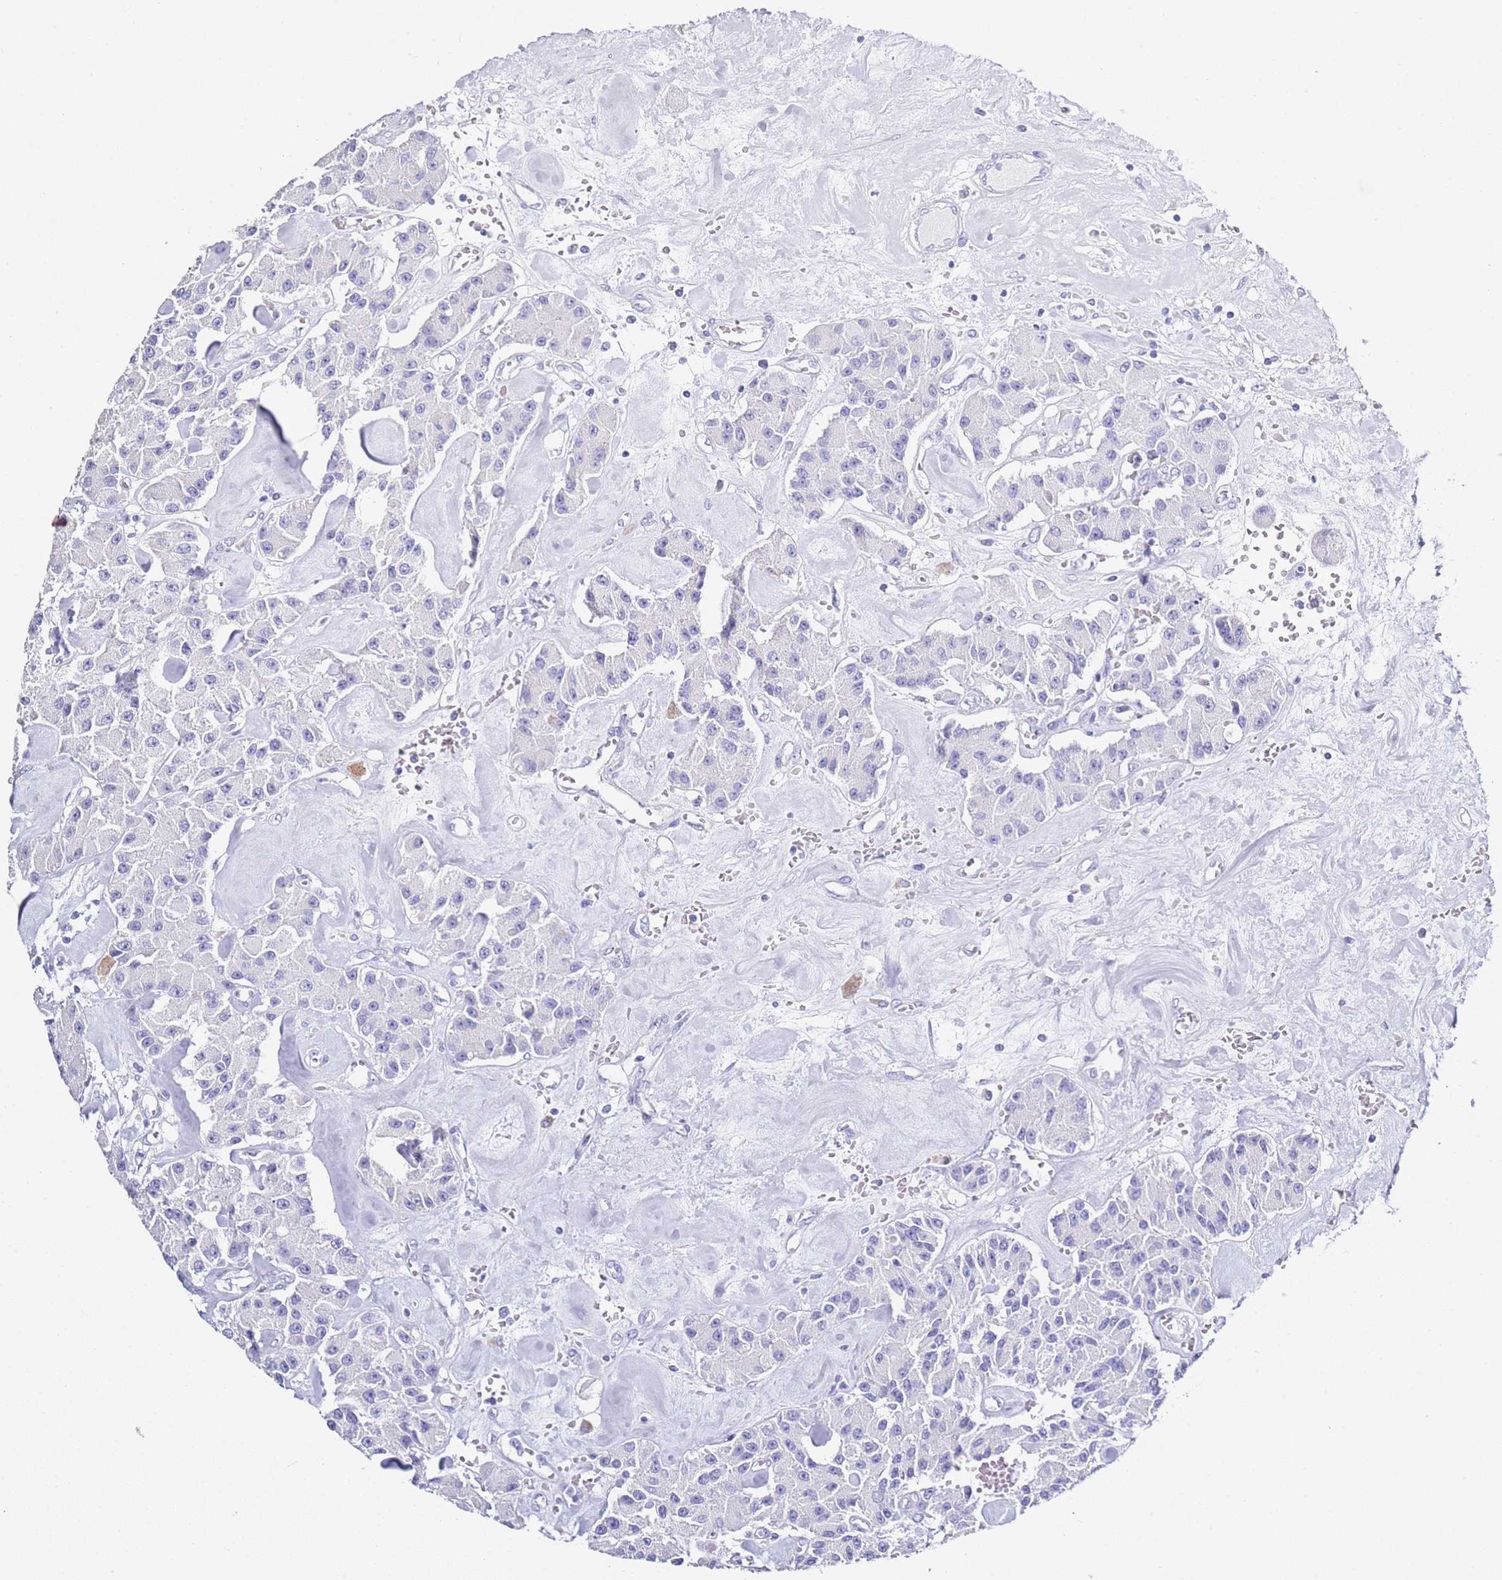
{"staining": {"intensity": "negative", "quantity": "none", "location": "none"}, "tissue": "carcinoid", "cell_type": "Tumor cells", "image_type": "cancer", "snomed": [{"axis": "morphology", "description": "Carcinoid, malignant, NOS"}, {"axis": "topography", "description": "Pancreas"}], "caption": "Tumor cells show no significant protein expression in carcinoid (malignant).", "gene": "PTBP2", "patient": {"sex": "male", "age": 41}}